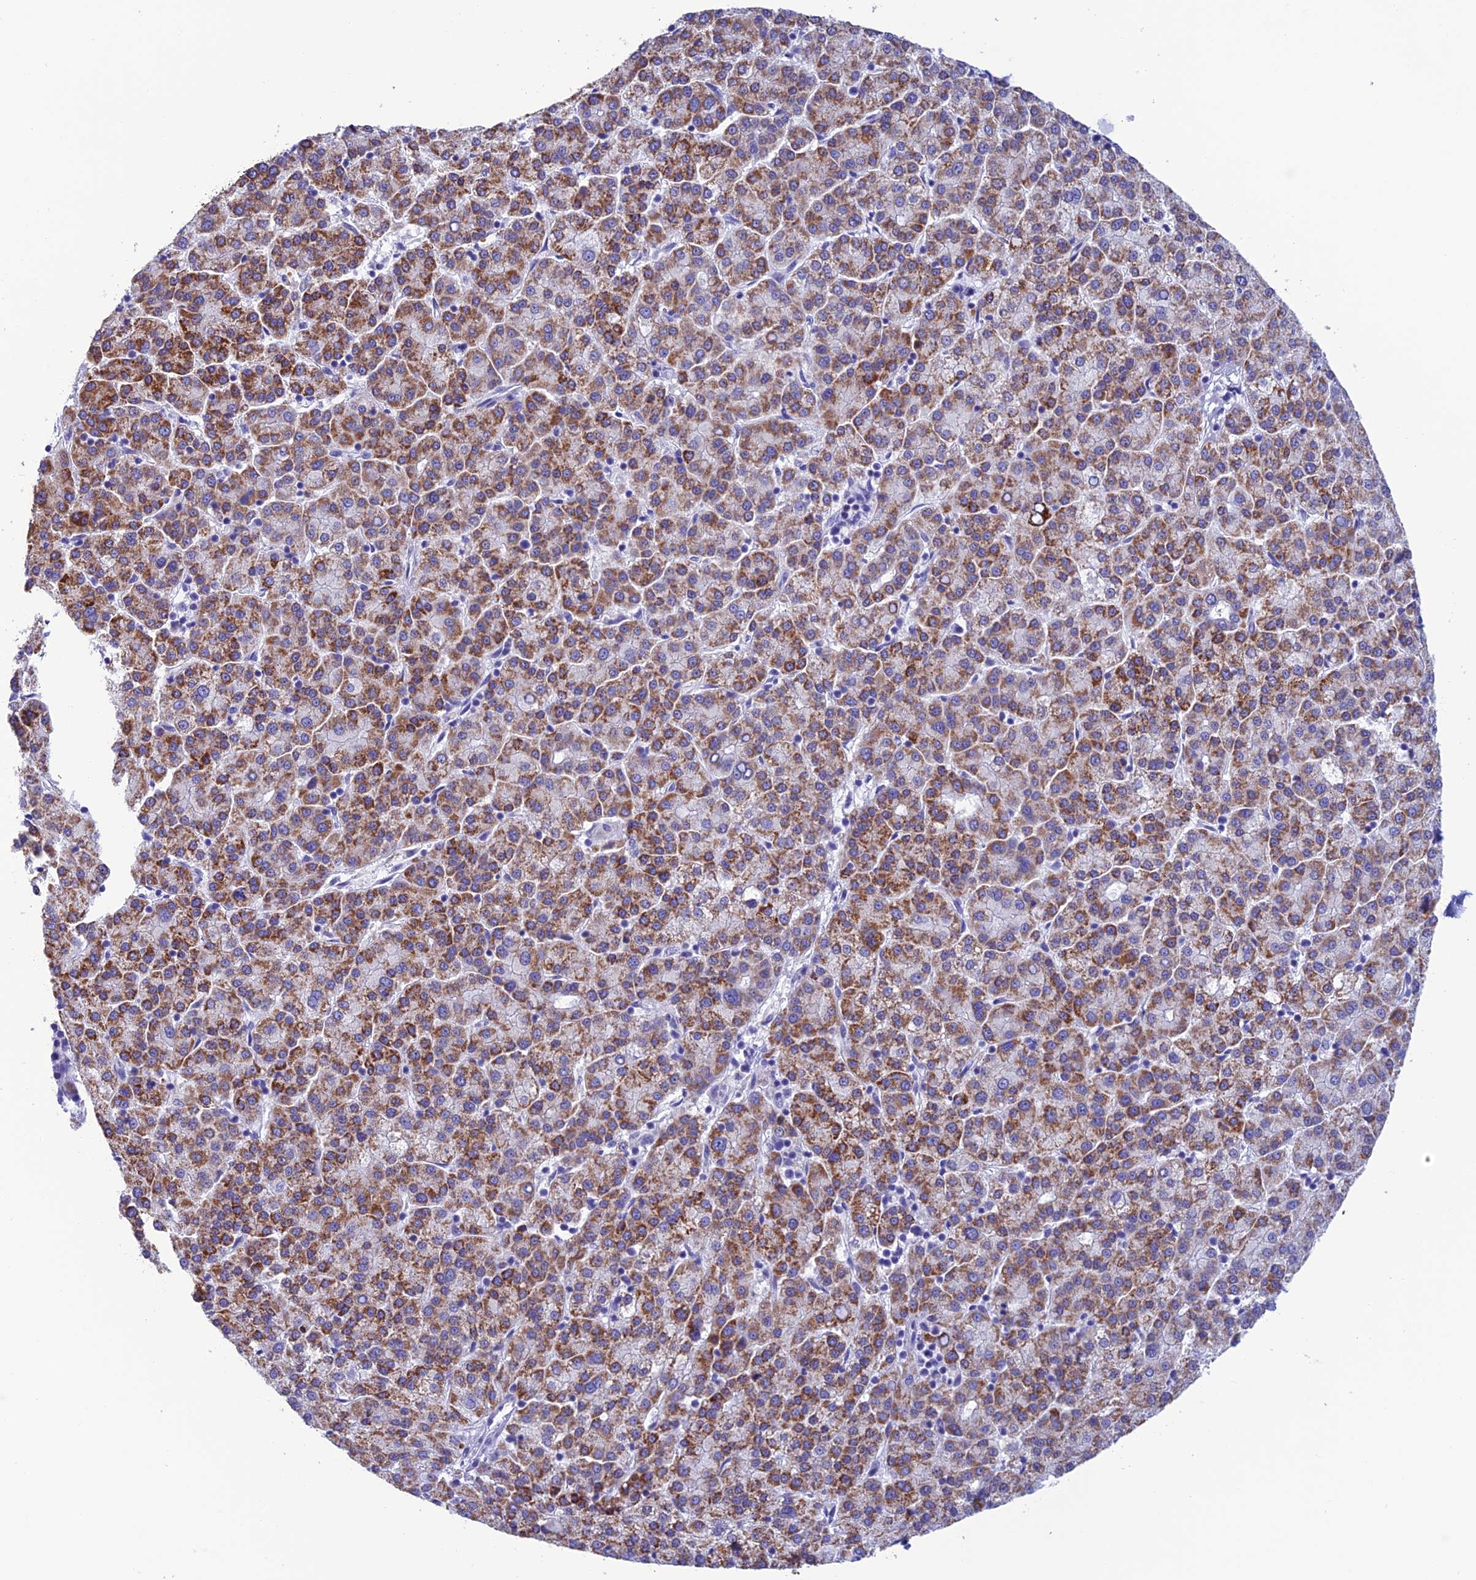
{"staining": {"intensity": "moderate", "quantity": ">75%", "location": "cytoplasmic/membranous"}, "tissue": "liver cancer", "cell_type": "Tumor cells", "image_type": "cancer", "snomed": [{"axis": "morphology", "description": "Carcinoma, Hepatocellular, NOS"}, {"axis": "topography", "description": "Liver"}], "caption": "DAB immunohistochemical staining of human hepatocellular carcinoma (liver) demonstrates moderate cytoplasmic/membranous protein staining in about >75% of tumor cells. (Brightfield microscopy of DAB IHC at high magnification).", "gene": "NXPE4", "patient": {"sex": "female", "age": 58}}